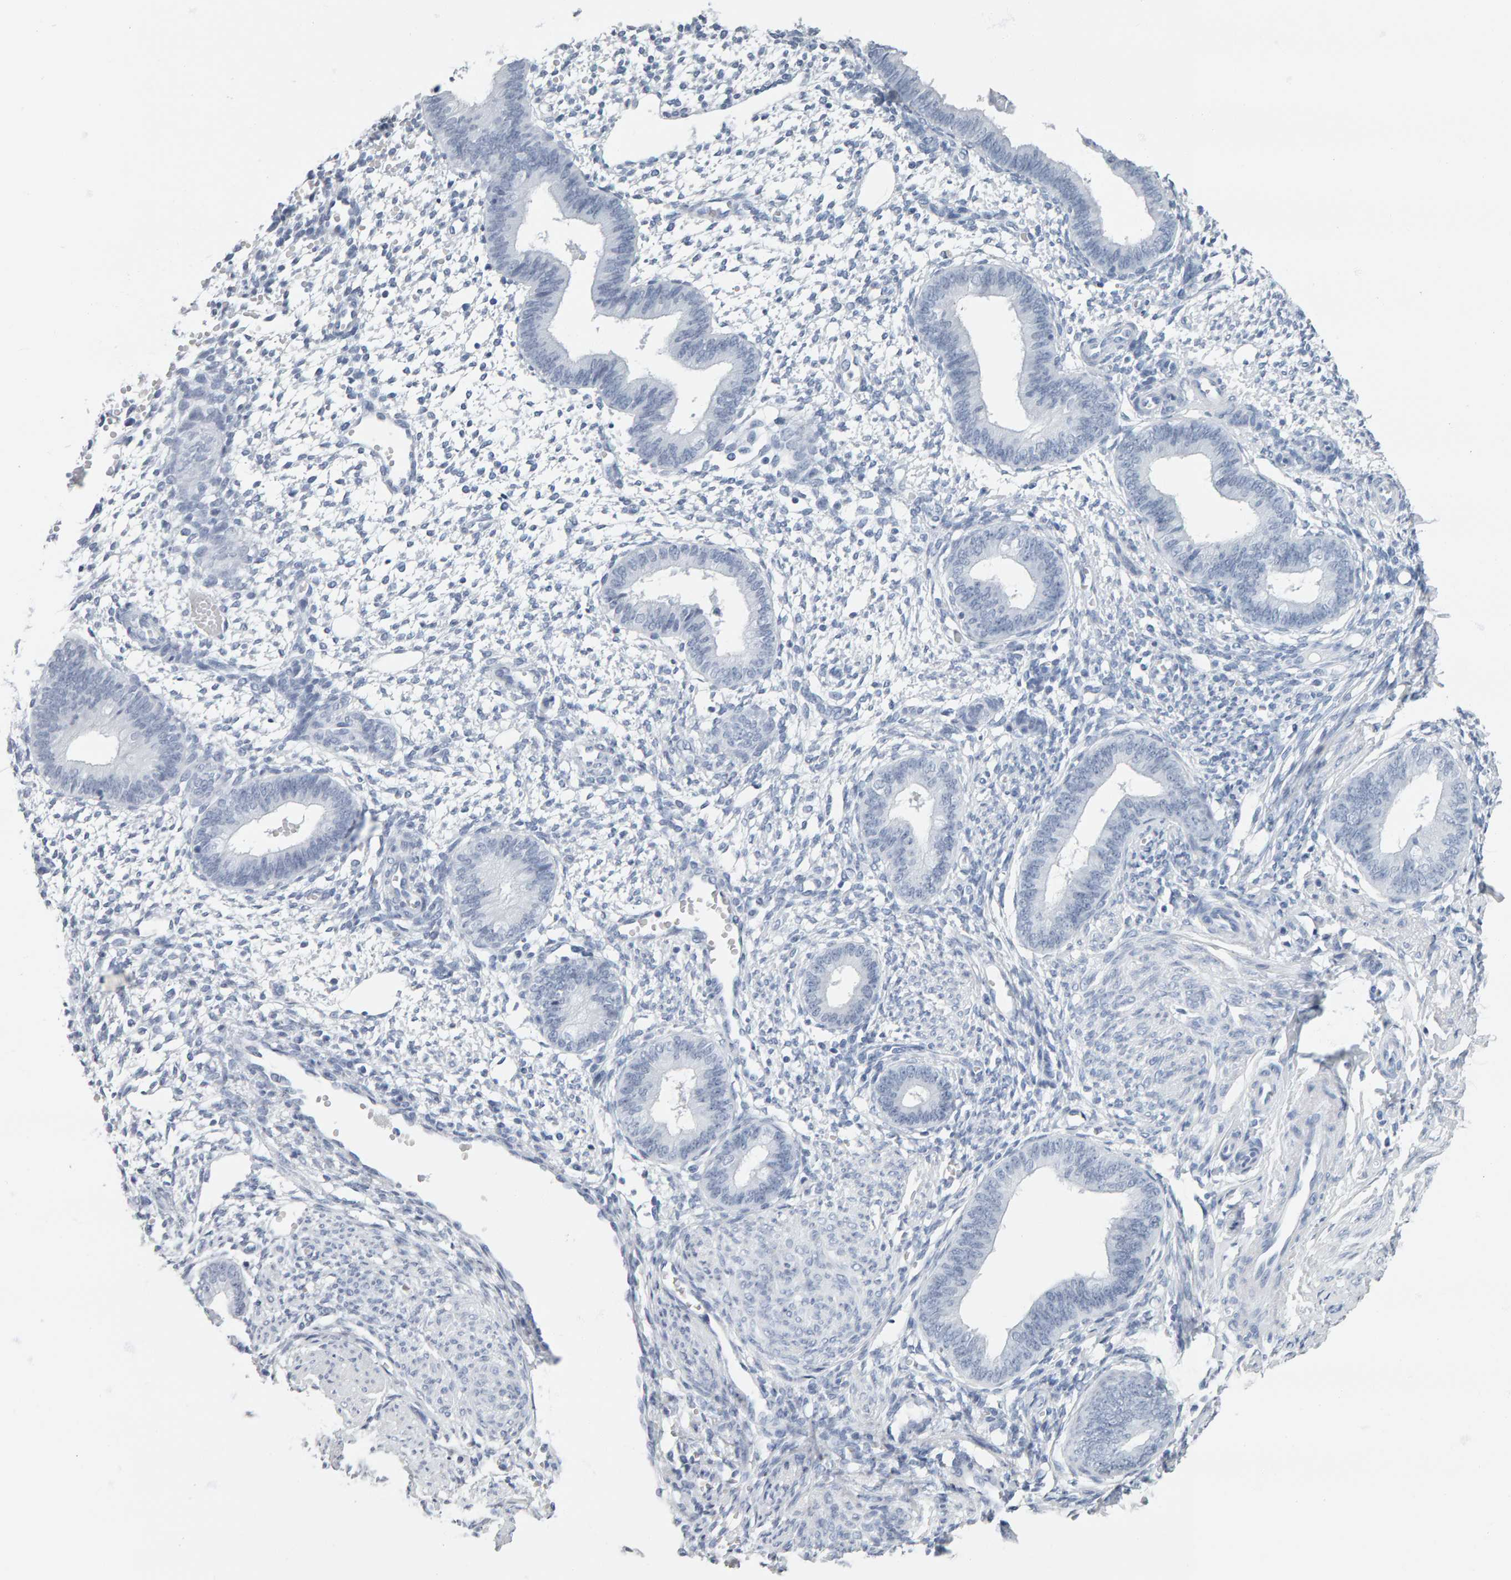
{"staining": {"intensity": "negative", "quantity": "none", "location": "none"}, "tissue": "endometrium", "cell_type": "Cells in endometrial stroma", "image_type": "normal", "snomed": [{"axis": "morphology", "description": "Normal tissue, NOS"}, {"axis": "topography", "description": "Endometrium"}], "caption": "Human endometrium stained for a protein using IHC displays no staining in cells in endometrial stroma.", "gene": "SPACA3", "patient": {"sex": "female", "age": 46}}